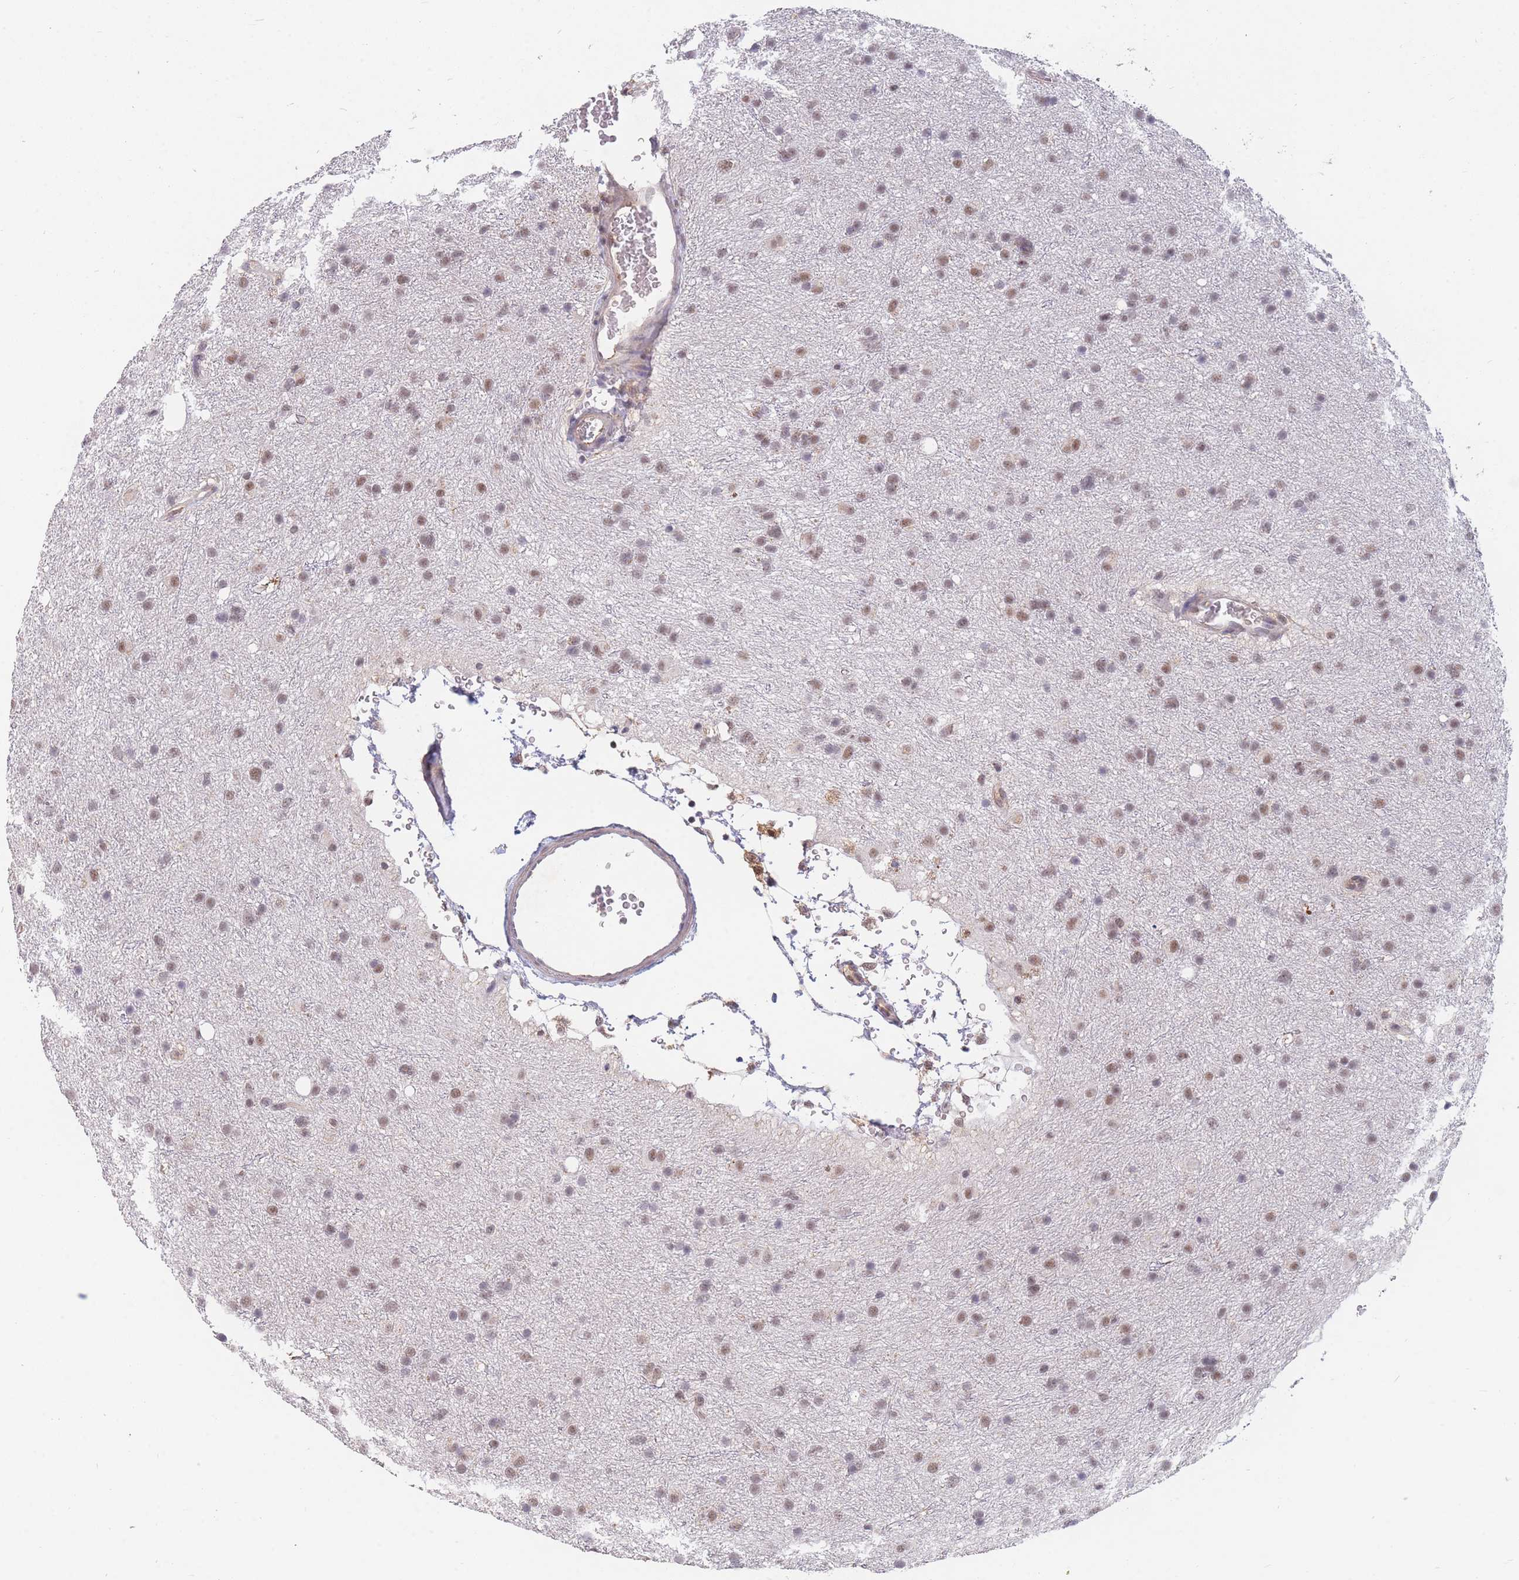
{"staining": {"intensity": "moderate", "quantity": ">75%", "location": "nuclear"}, "tissue": "glioma", "cell_type": "Tumor cells", "image_type": "cancer", "snomed": [{"axis": "morphology", "description": "Glioma, malignant, Low grade"}, {"axis": "topography", "description": "Cerebral cortex"}], "caption": "Brown immunohistochemical staining in human malignant low-grade glioma demonstrates moderate nuclear expression in about >75% of tumor cells.", "gene": "SNRPA1", "patient": {"sex": "female", "age": 39}}